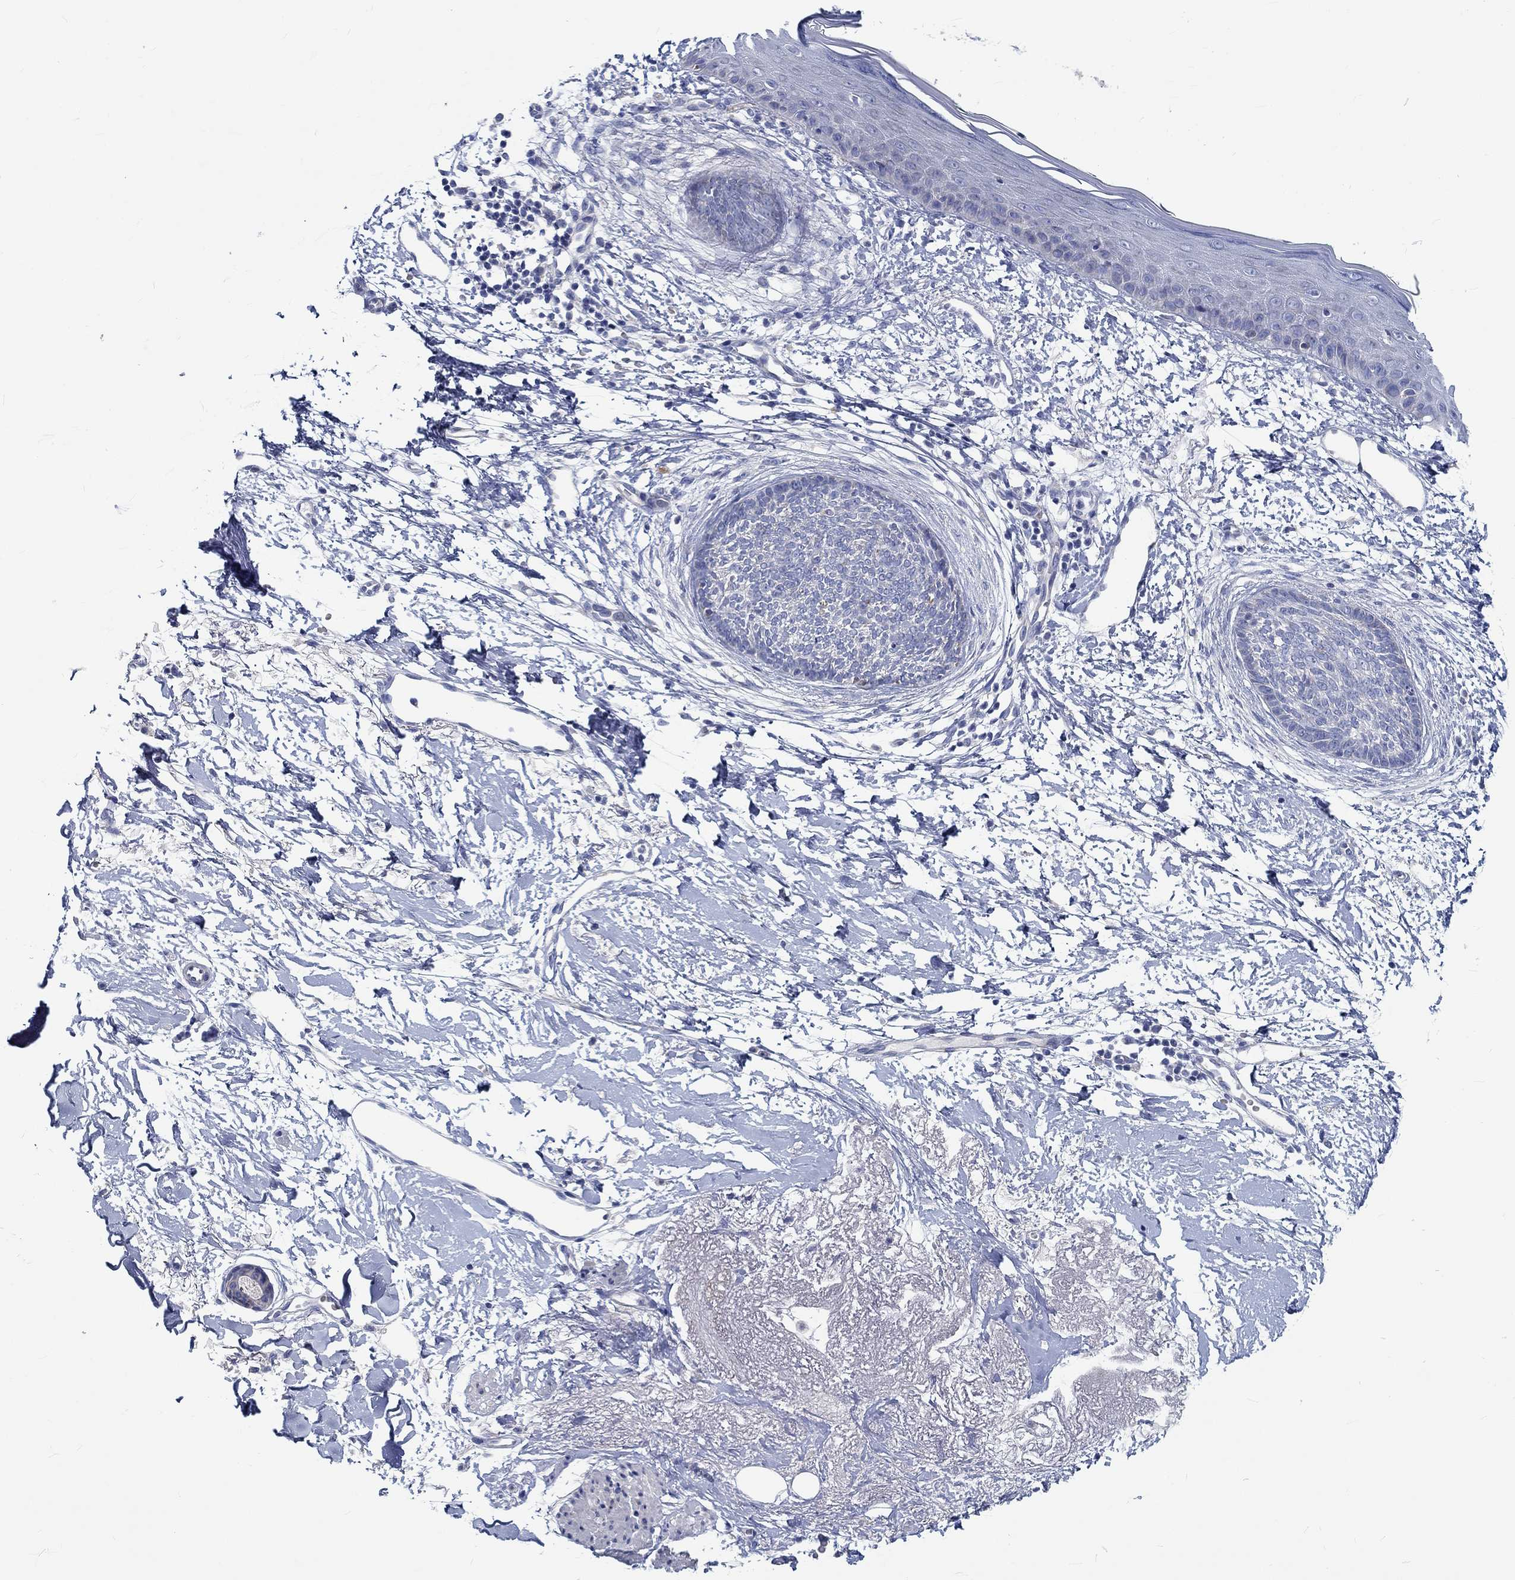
{"staining": {"intensity": "negative", "quantity": "none", "location": "none"}, "tissue": "skin cancer", "cell_type": "Tumor cells", "image_type": "cancer", "snomed": [{"axis": "morphology", "description": "Normal tissue, NOS"}, {"axis": "morphology", "description": "Basal cell carcinoma"}, {"axis": "topography", "description": "Skin"}], "caption": "DAB (3,3'-diaminobenzidine) immunohistochemical staining of human basal cell carcinoma (skin) exhibits no significant staining in tumor cells.", "gene": "MYBPC1", "patient": {"sex": "male", "age": 84}}